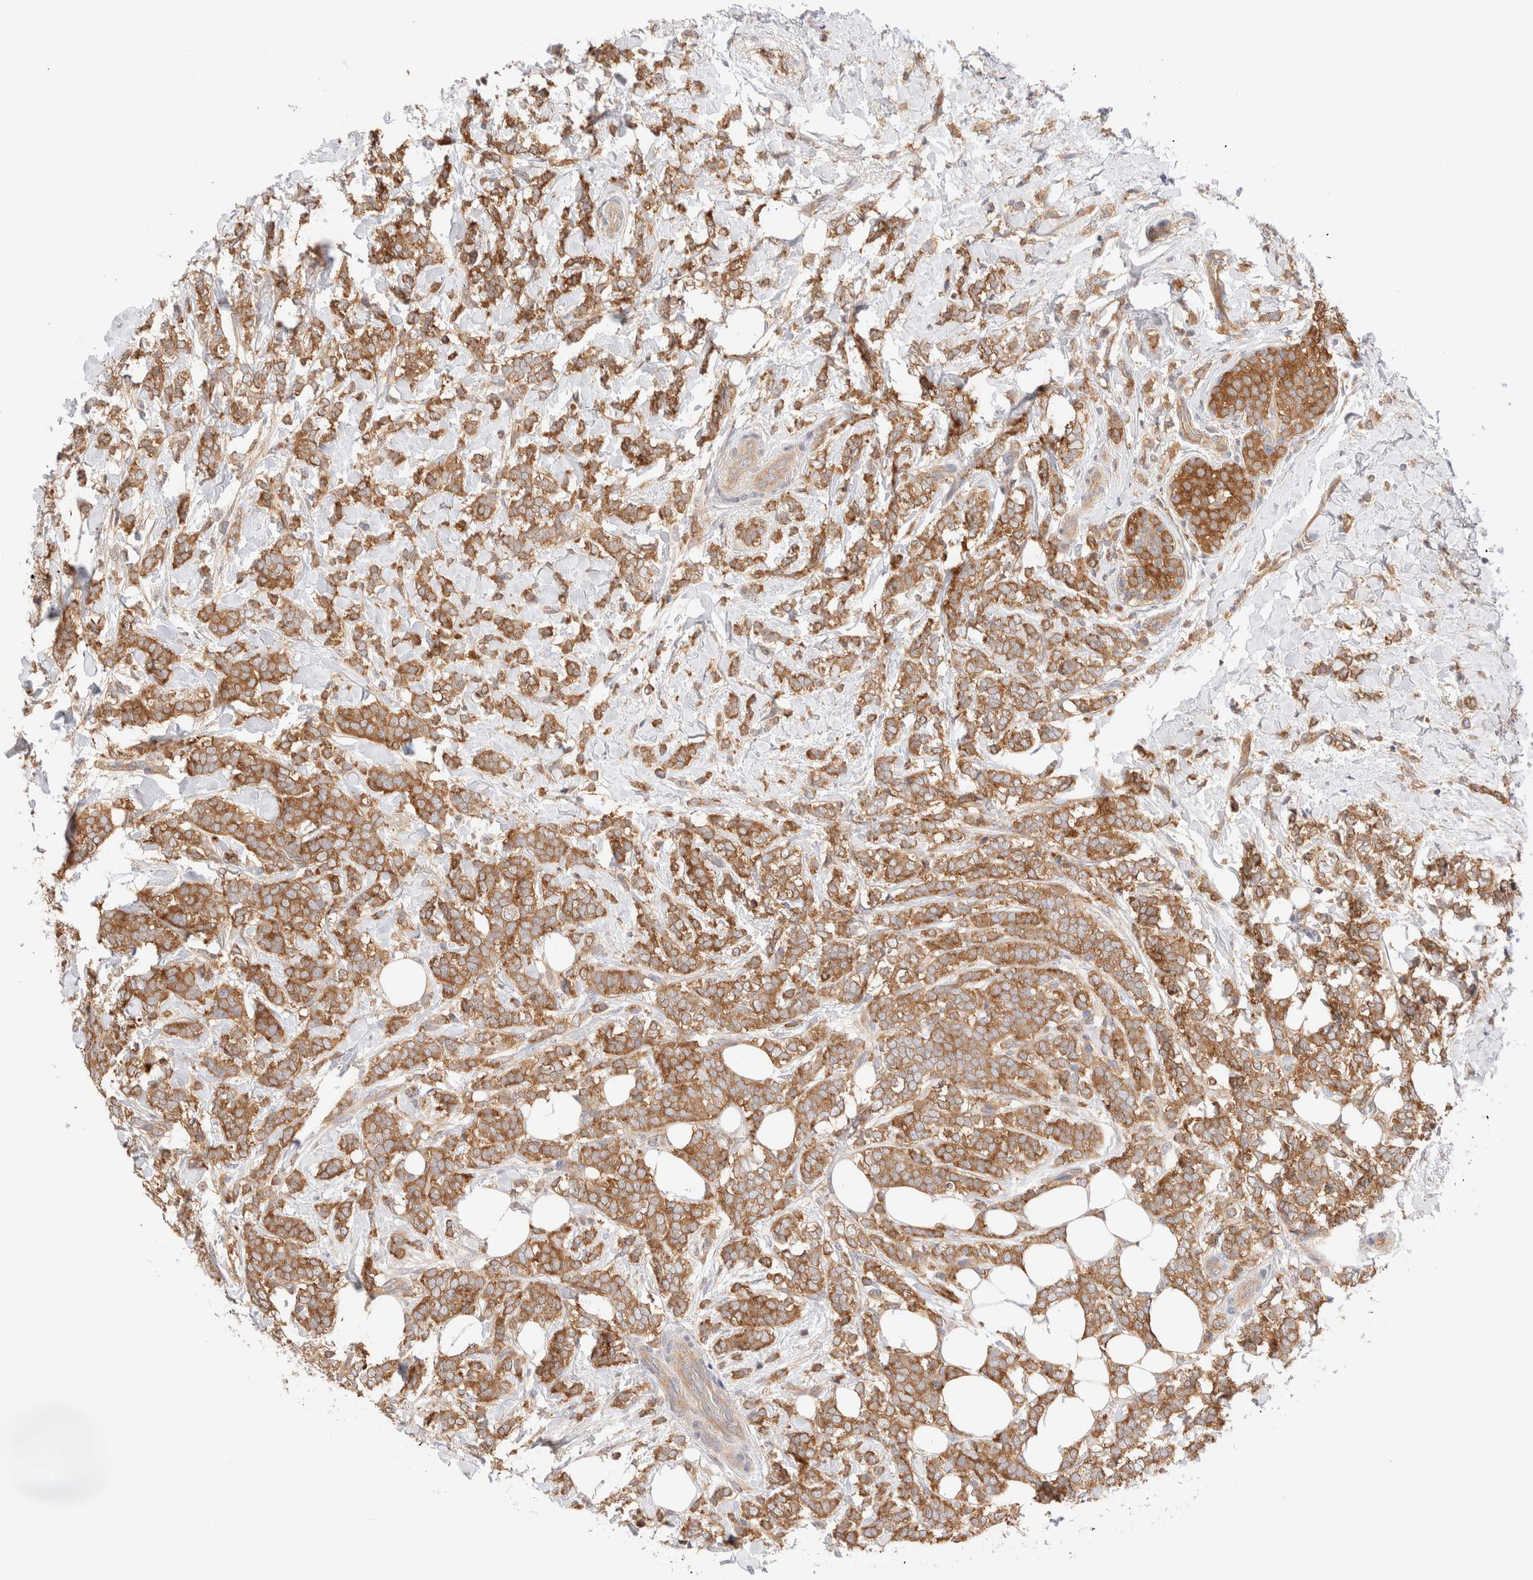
{"staining": {"intensity": "moderate", "quantity": ">75%", "location": "cytoplasmic/membranous"}, "tissue": "breast cancer", "cell_type": "Tumor cells", "image_type": "cancer", "snomed": [{"axis": "morphology", "description": "Lobular carcinoma"}, {"axis": "topography", "description": "Breast"}], "caption": "The image exhibits a brown stain indicating the presence of a protein in the cytoplasmic/membranous of tumor cells in breast cancer.", "gene": "RABEP1", "patient": {"sex": "female", "age": 50}}